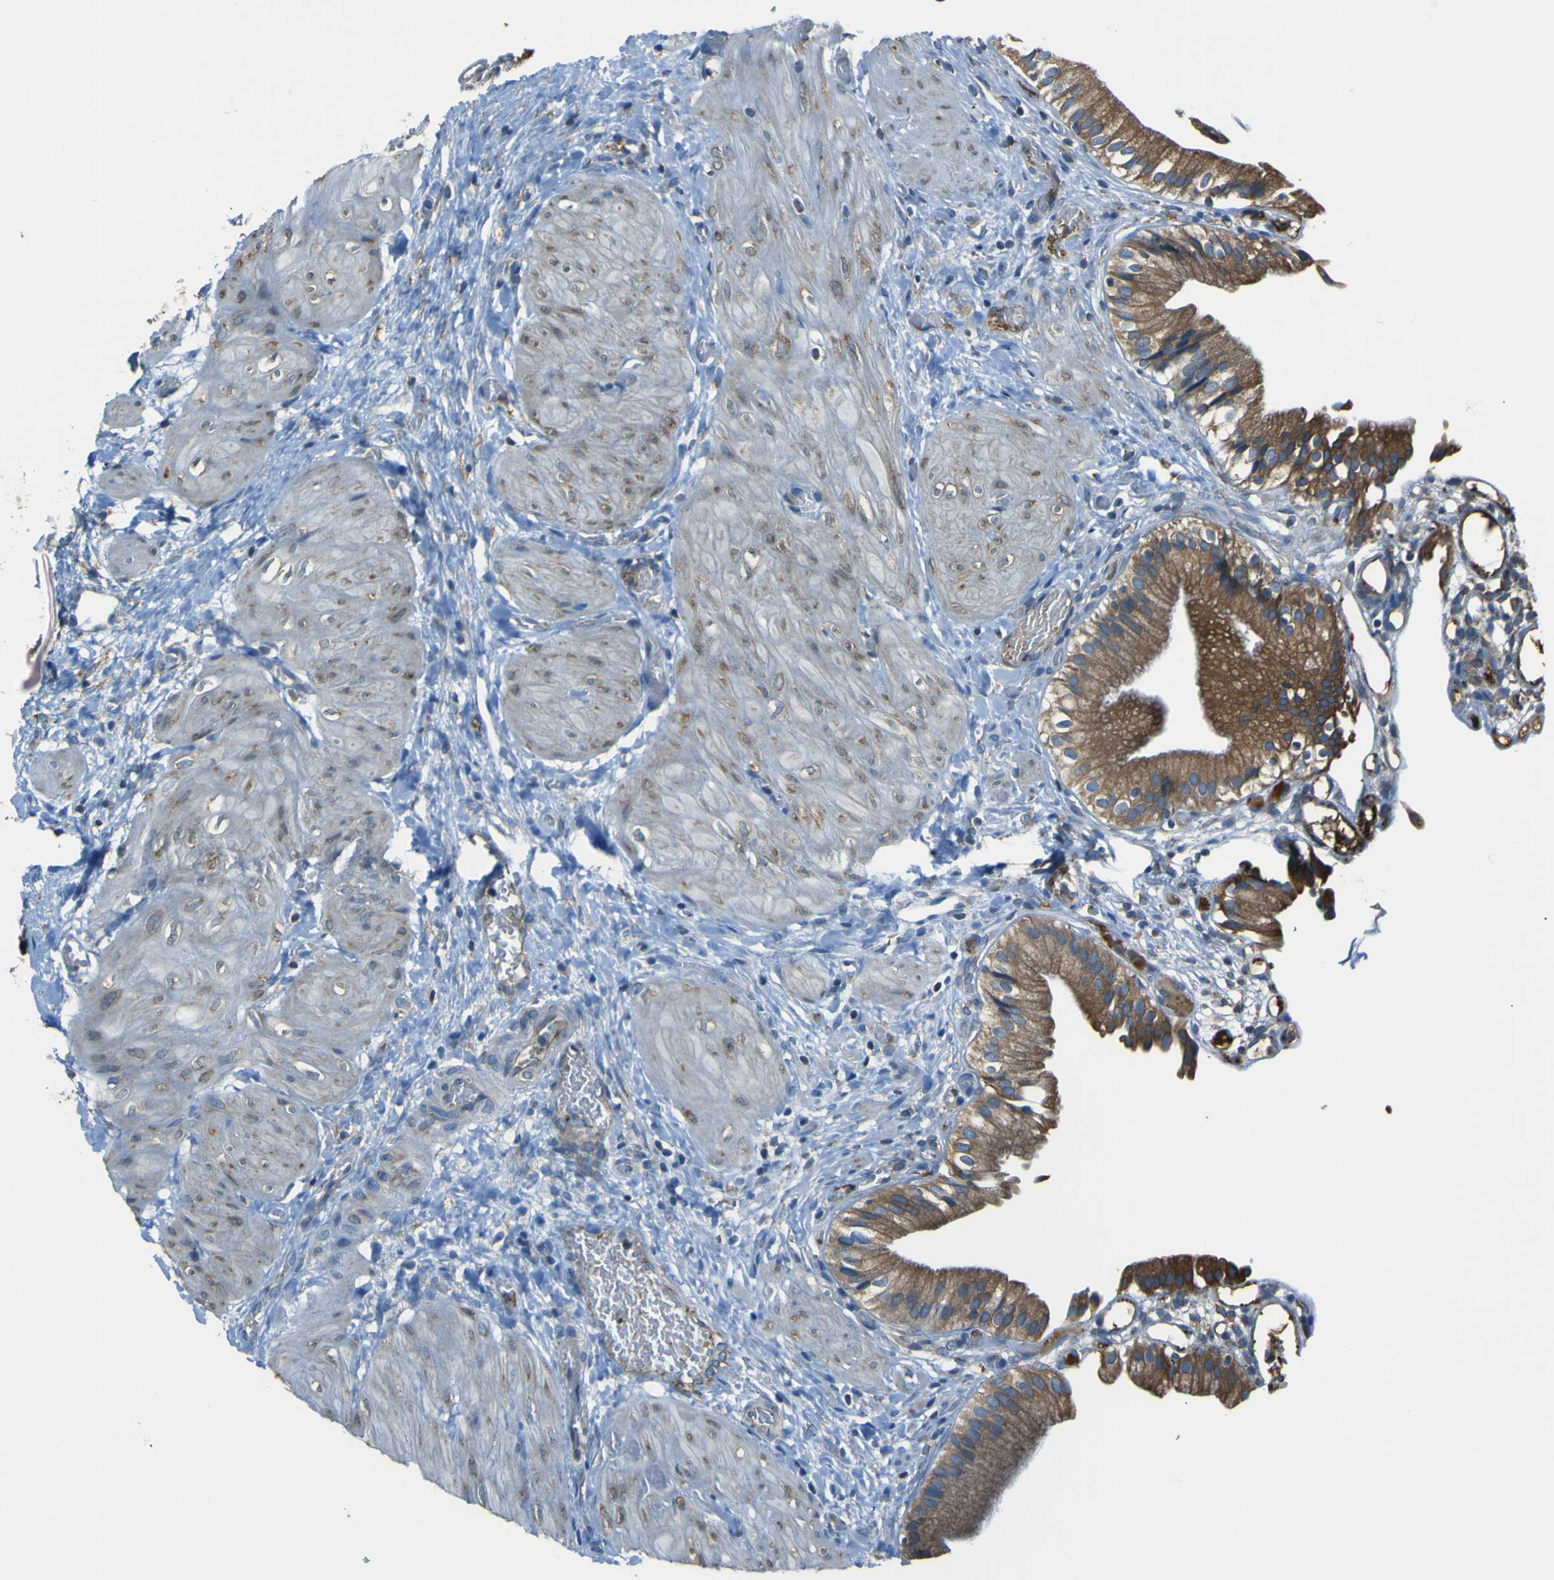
{"staining": {"intensity": "strong", "quantity": ">75%", "location": "cytoplasmic/membranous"}, "tissue": "gallbladder", "cell_type": "Glandular cells", "image_type": "normal", "snomed": [{"axis": "morphology", "description": "Normal tissue, NOS"}, {"axis": "topography", "description": "Gallbladder"}], "caption": "A brown stain highlights strong cytoplasmic/membranous staining of a protein in glandular cells of normal human gallbladder.", "gene": "STIM1", "patient": {"sex": "male", "age": 65}}